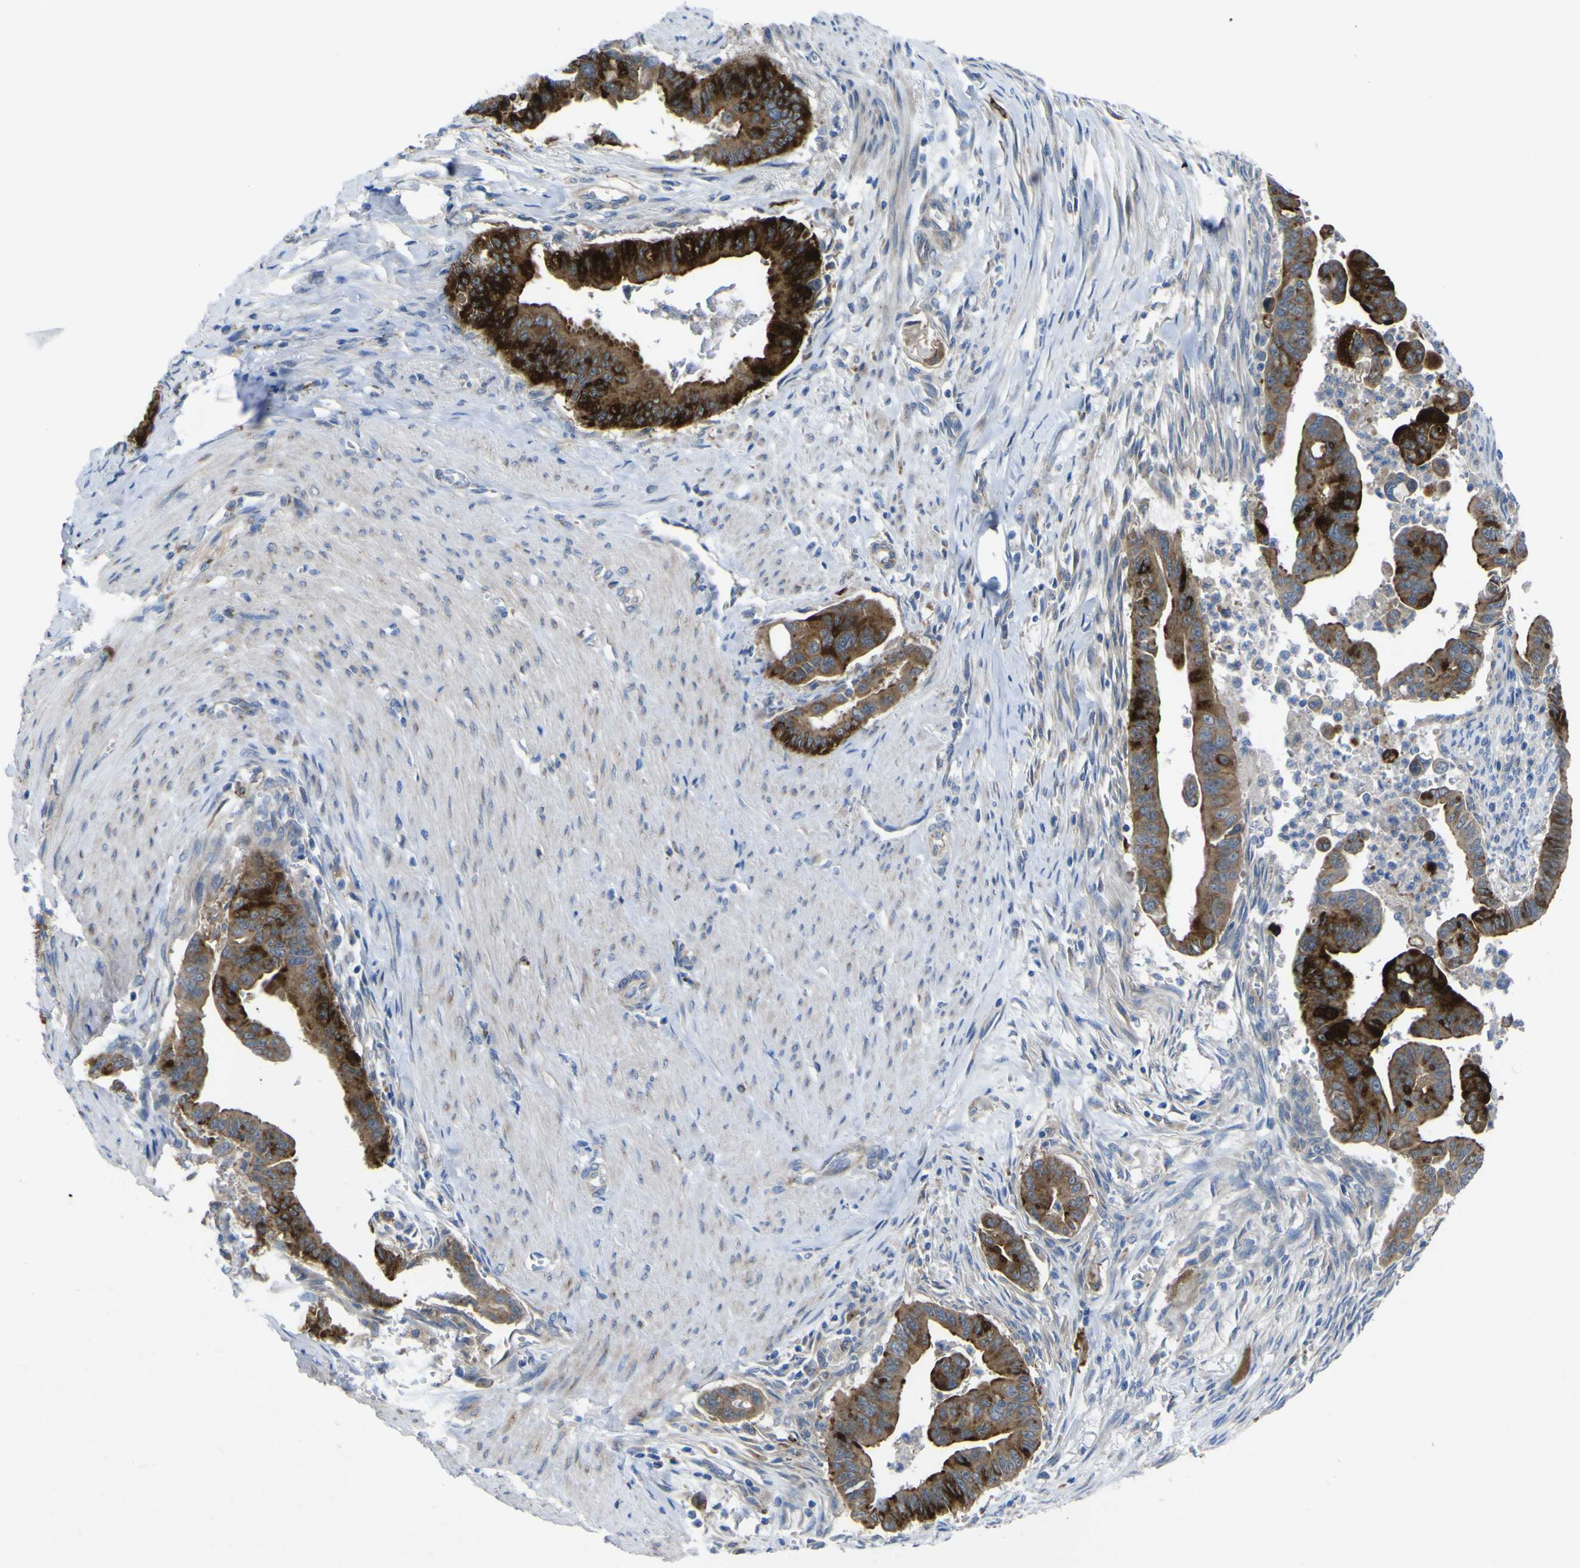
{"staining": {"intensity": "strong", "quantity": ">75%", "location": "cytoplasmic/membranous,nuclear"}, "tissue": "pancreatic cancer", "cell_type": "Tumor cells", "image_type": "cancer", "snomed": [{"axis": "morphology", "description": "Adenocarcinoma, NOS"}, {"axis": "topography", "description": "Pancreas"}], "caption": "Protein positivity by immunohistochemistry (IHC) reveals strong cytoplasmic/membranous and nuclear expression in about >75% of tumor cells in pancreatic adenocarcinoma.", "gene": "CST3", "patient": {"sex": "male", "age": 70}}